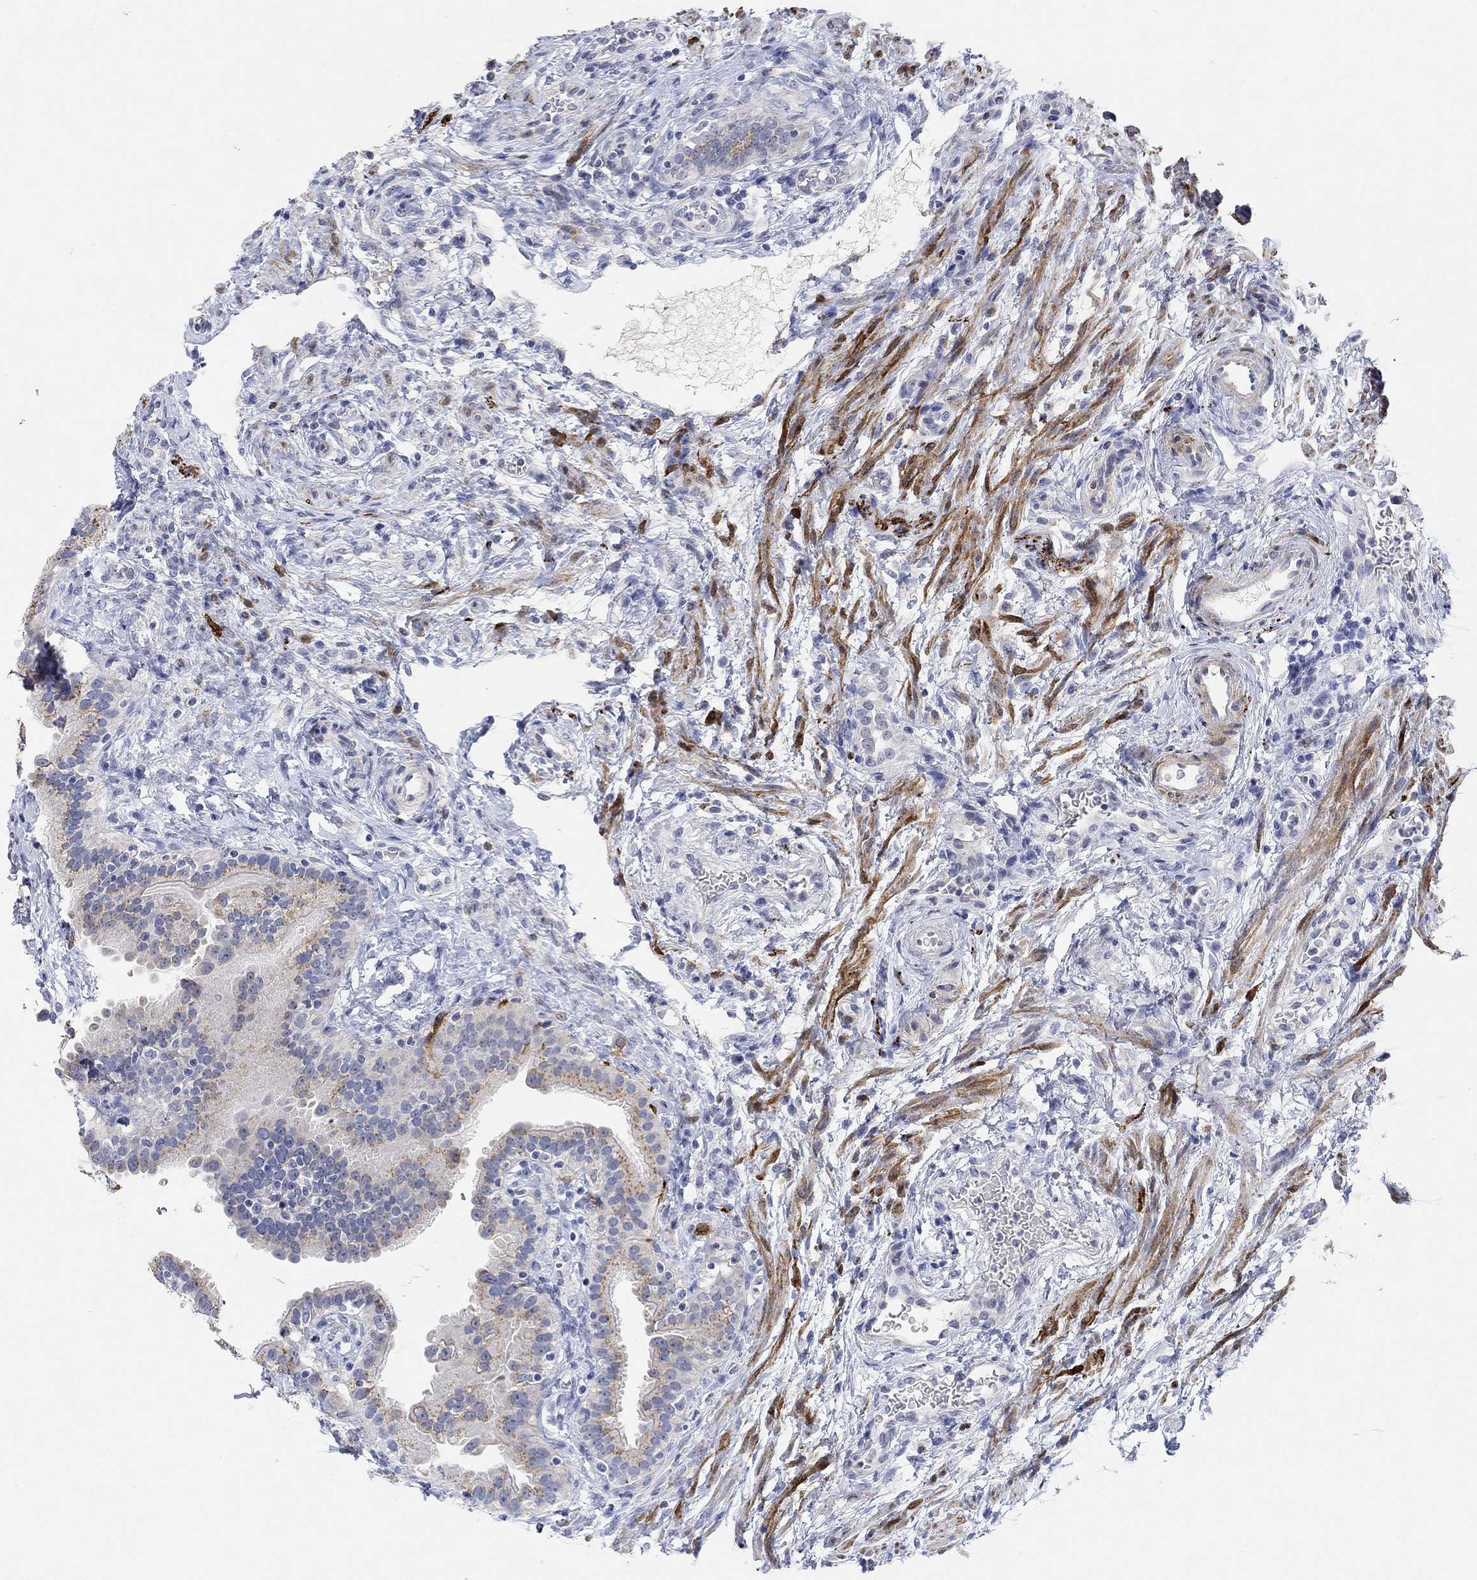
{"staining": {"intensity": "negative", "quantity": "none", "location": "none"}, "tissue": "fallopian tube", "cell_type": "Glandular cells", "image_type": "normal", "snomed": [{"axis": "morphology", "description": "Normal tissue, NOS"}, {"axis": "topography", "description": "Fallopian tube"}, {"axis": "topography", "description": "Ovary"}], "caption": "This is a image of IHC staining of benign fallopian tube, which shows no positivity in glandular cells.", "gene": "VAT1L", "patient": {"sex": "female", "age": 41}}